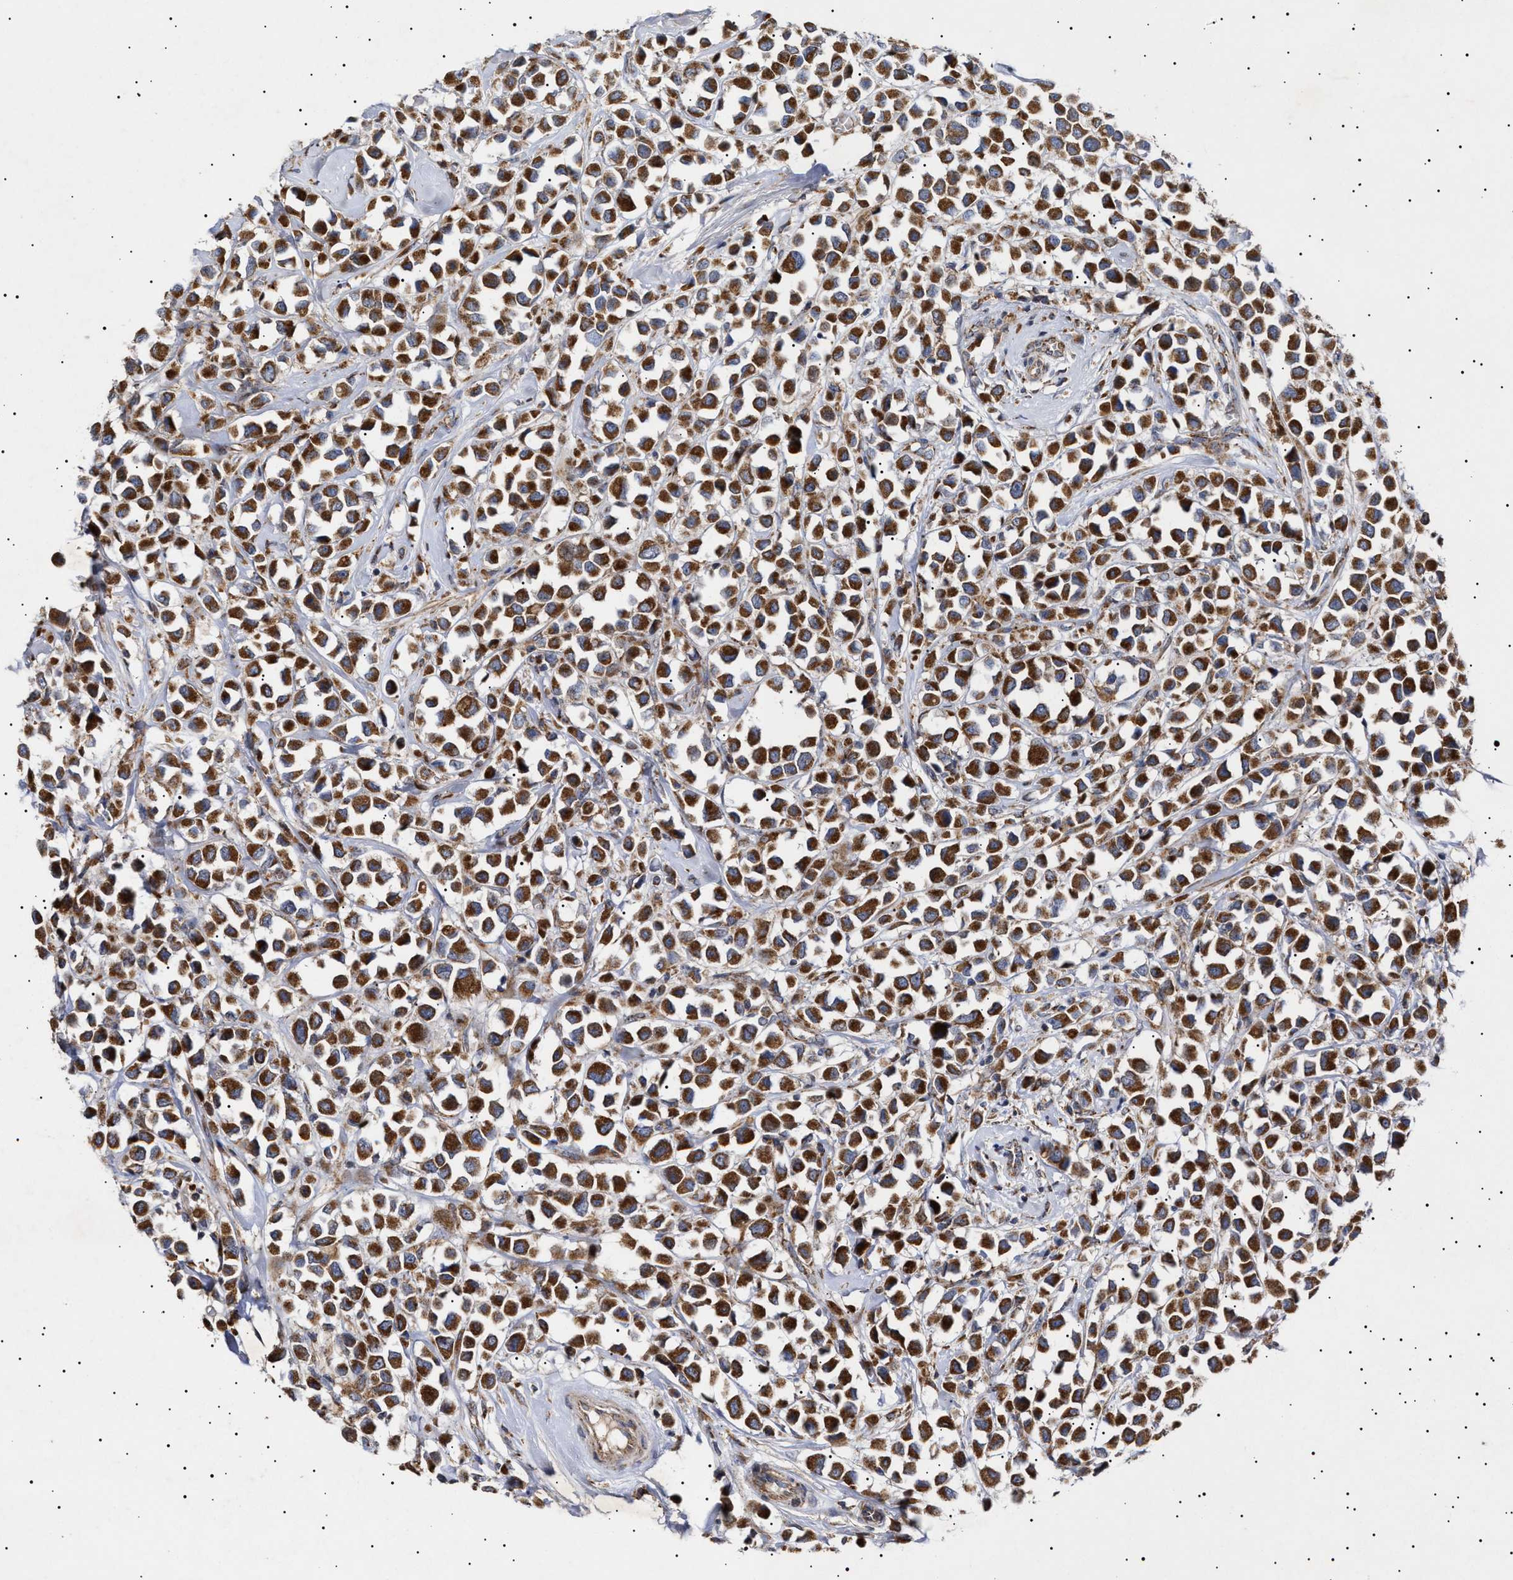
{"staining": {"intensity": "strong", "quantity": ">75%", "location": "cytoplasmic/membranous"}, "tissue": "breast cancer", "cell_type": "Tumor cells", "image_type": "cancer", "snomed": [{"axis": "morphology", "description": "Duct carcinoma"}, {"axis": "topography", "description": "Breast"}], "caption": "This photomicrograph shows immunohistochemistry (IHC) staining of human breast cancer (invasive ductal carcinoma), with high strong cytoplasmic/membranous staining in about >75% of tumor cells.", "gene": "MRPL10", "patient": {"sex": "female", "age": 61}}